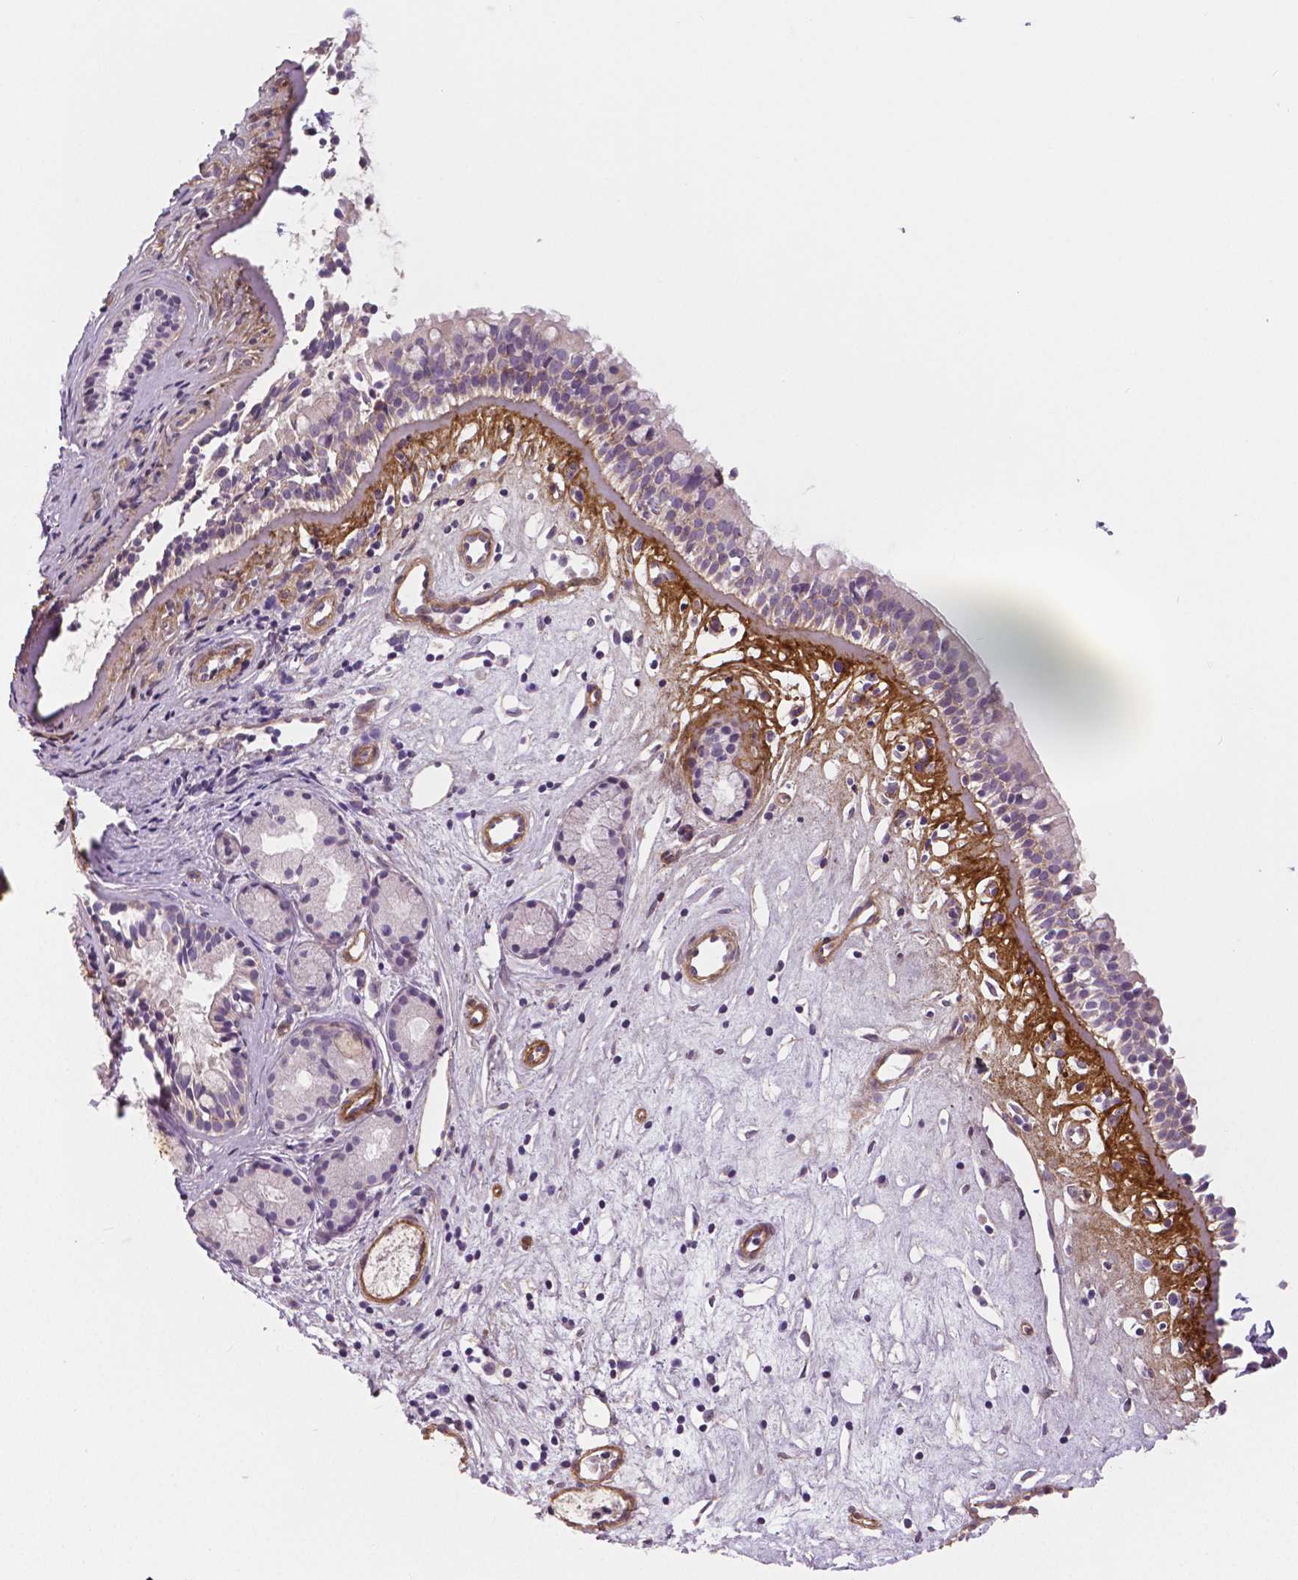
{"staining": {"intensity": "weak", "quantity": "<25%", "location": "cytoplasmic/membranous"}, "tissue": "nasopharynx", "cell_type": "Respiratory epithelial cells", "image_type": "normal", "snomed": [{"axis": "morphology", "description": "Normal tissue, NOS"}, {"axis": "topography", "description": "Nasopharynx"}], "caption": "Immunohistochemistry (IHC) of benign nasopharynx reveals no expression in respiratory epithelial cells.", "gene": "FLT1", "patient": {"sex": "female", "age": 52}}